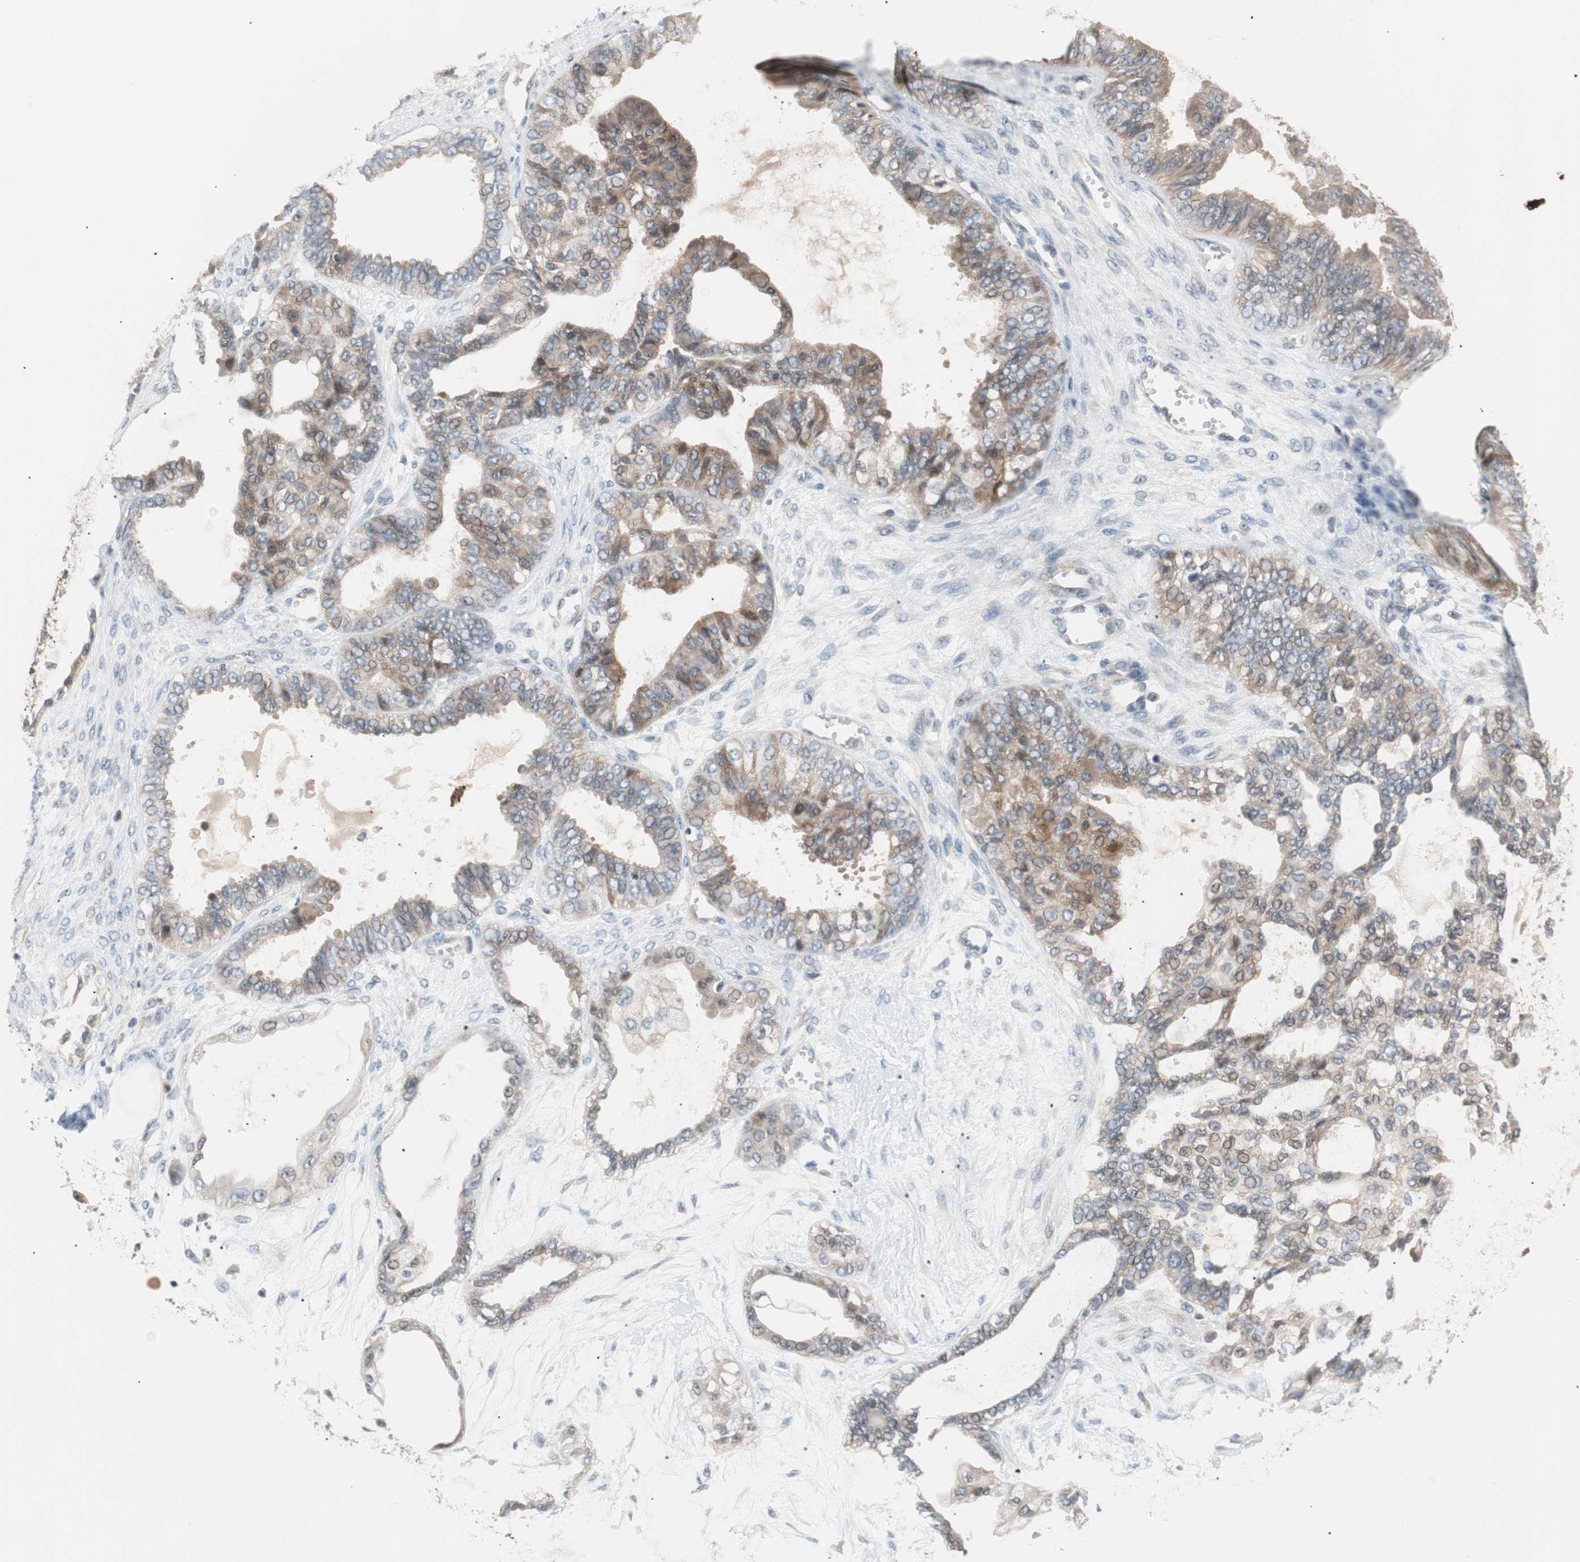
{"staining": {"intensity": "moderate", "quantity": "<25%", "location": "cytoplasmic/membranous"}, "tissue": "ovarian cancer", "cell_type": "Tumor cells", "image_type": "cancer", "snomed": [{"axis": "morphology", "description": "Carcinoma, NOS"}, {"axis": "morphology", "description": "Carcinoma, endometroid"}, {"axis": "topography", "description": "Ovary"}], "caption": "This image displays immunohistochemistry staining of human ovarian endometroid carcinoma, with low moderate cytoplasmic/membranous expression in approximately <25% of tumor cells.", "gene": "PCK1", "patient": {"sex": "female", "age": 50}}